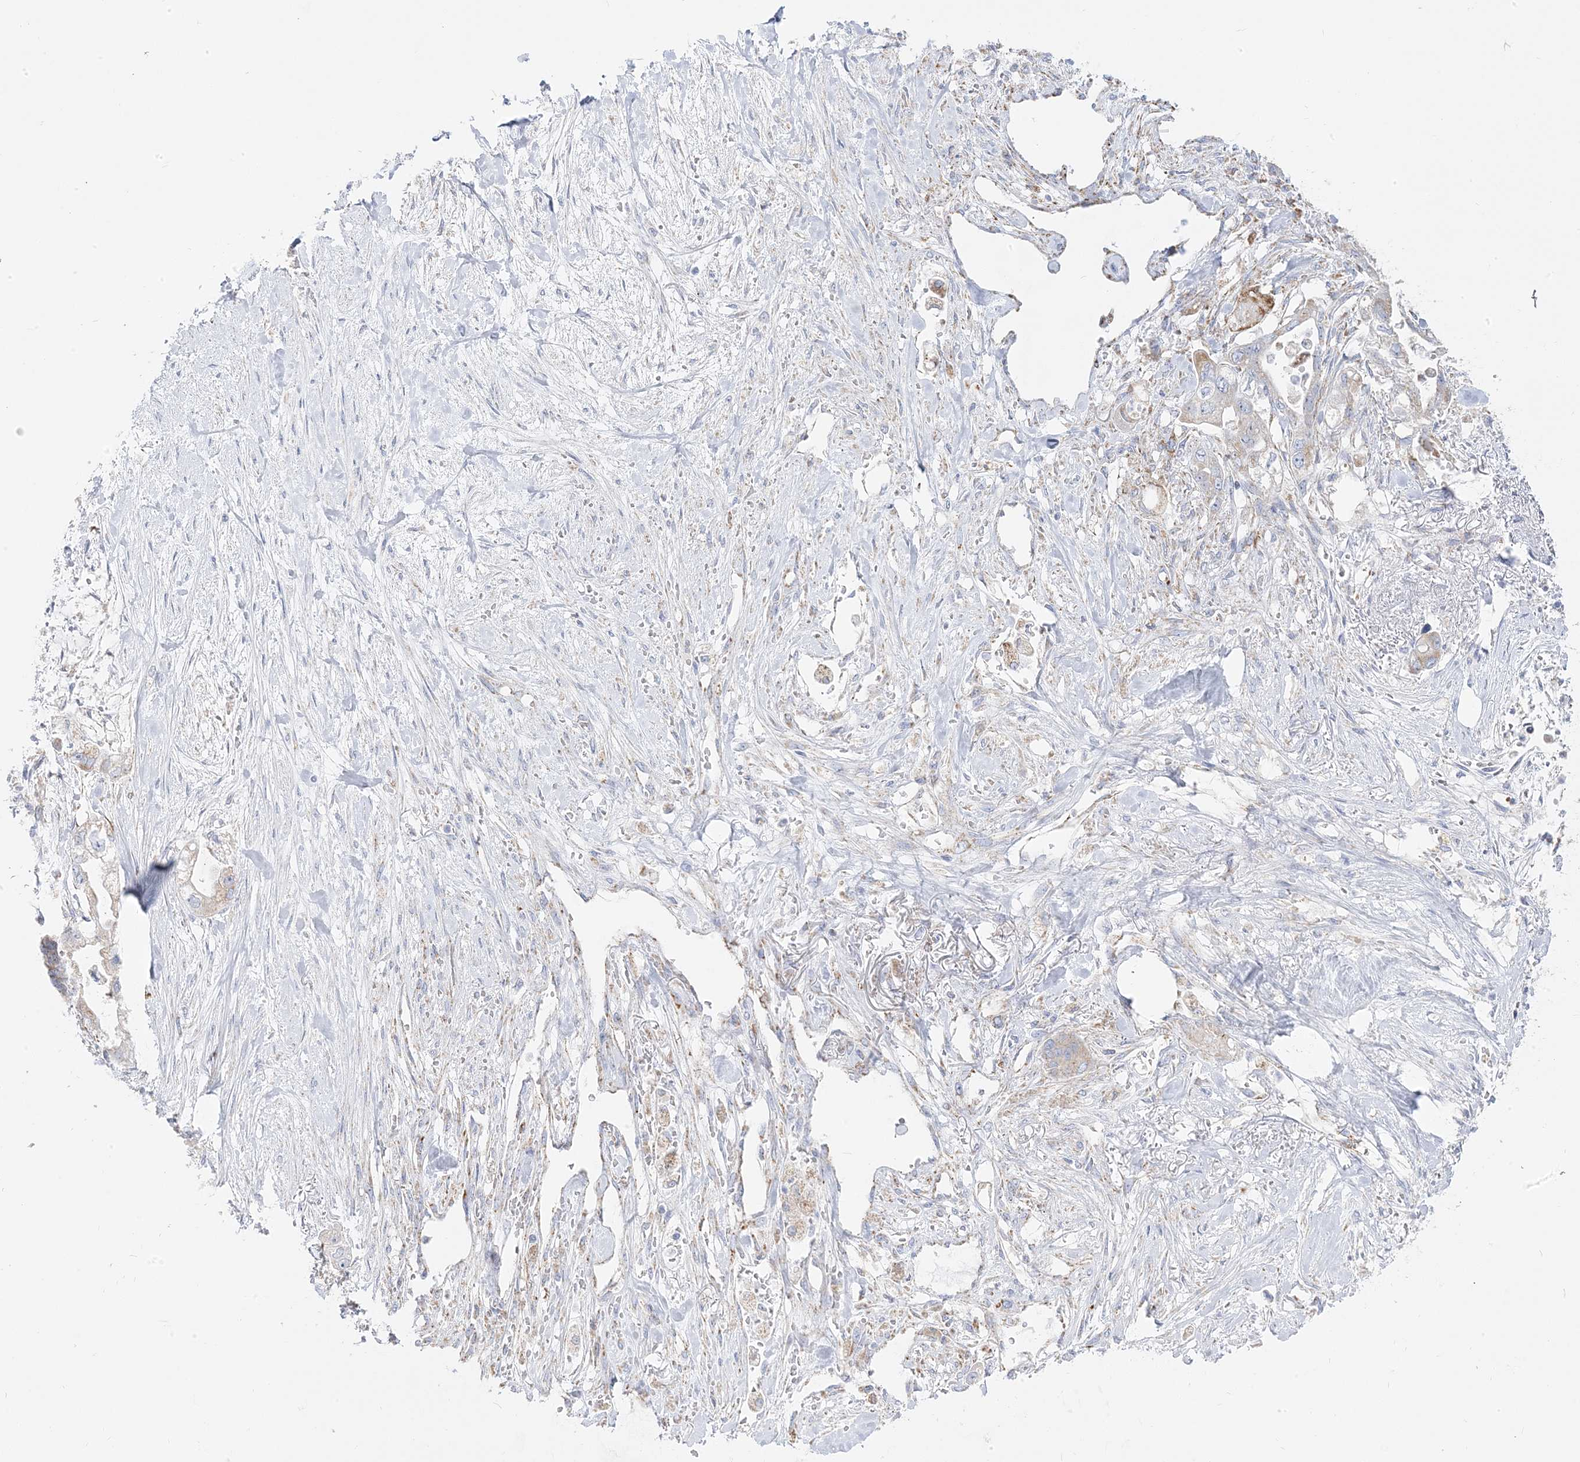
{"staining": {"intensity": "moderate", "quantity": "25%-75%", "location": "cytoplasmic/membranous"}, "tissue": "stomach cancer", "cell_type": "Tumor cells", "image_type": "cancer", "snomed": [{"axis": "morphology", "description": "Adenocarcinoma, NOS"}, {"axis": "topography", "description": "Stomach"}], "caption": "Moderate cytoplasmic/membranous protein positivity is appreciated in approximately 25%-75% of tumor cells in stomach cancer (adenocarcinoma).", "gene": "PCCB", "patient": {"sex": "male", "age": 62}}